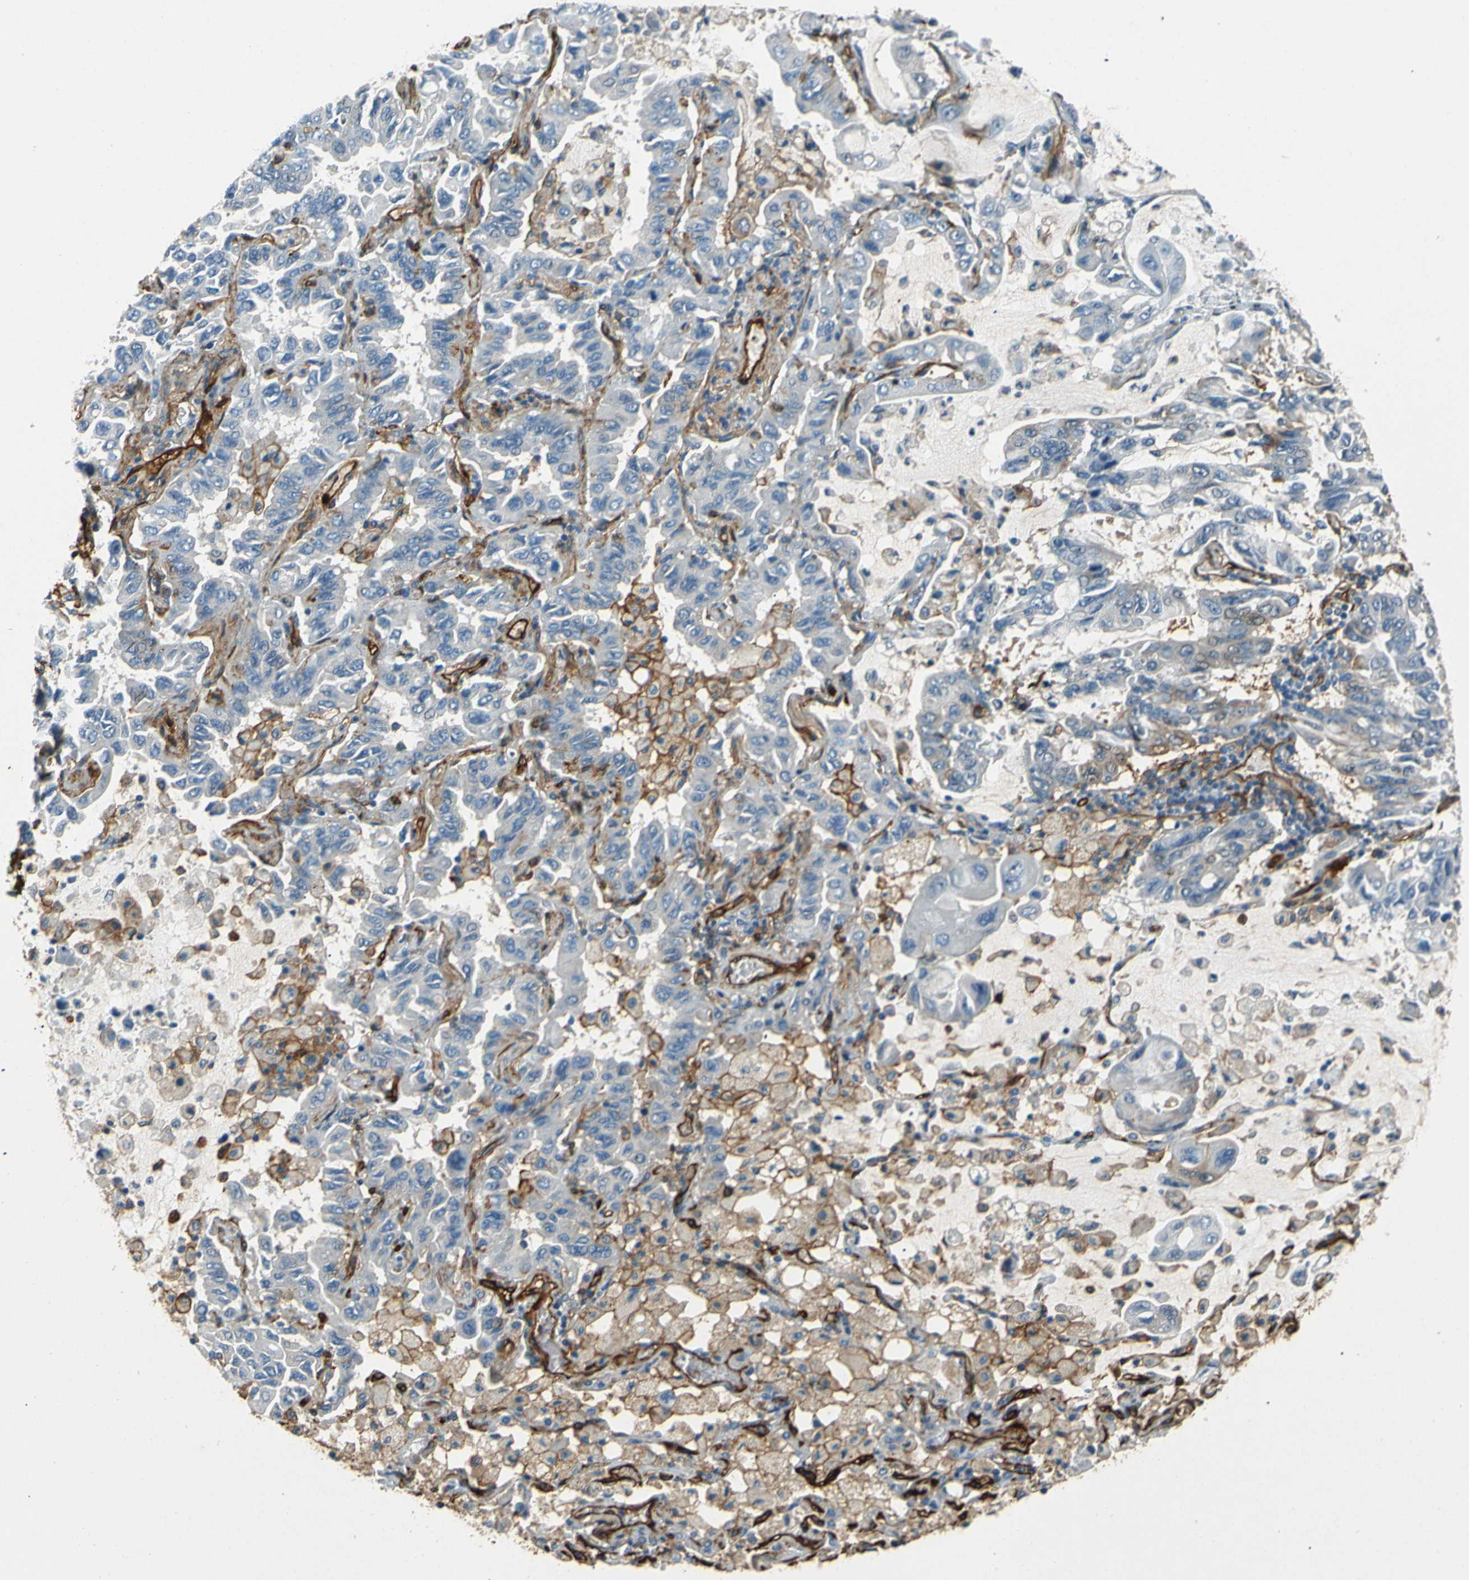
{"staining": {"intensity": "negative", "quantity": "none", "location": "none"}, "tissue": "lung cancer", "cell_type": "Tumor cells", "image_type": "cancer", "snomed": [{"axis": "morphology", "description": "Adenocarcinoma, NOS"}, {"axis": "topography", "description": "Lung"}], "caption": "There is no significant expression in tumor cells of lung cancer (adenocarcinoma).", "gene": "ENTPD1", "patient": {"sex": "male", "age": 64}}